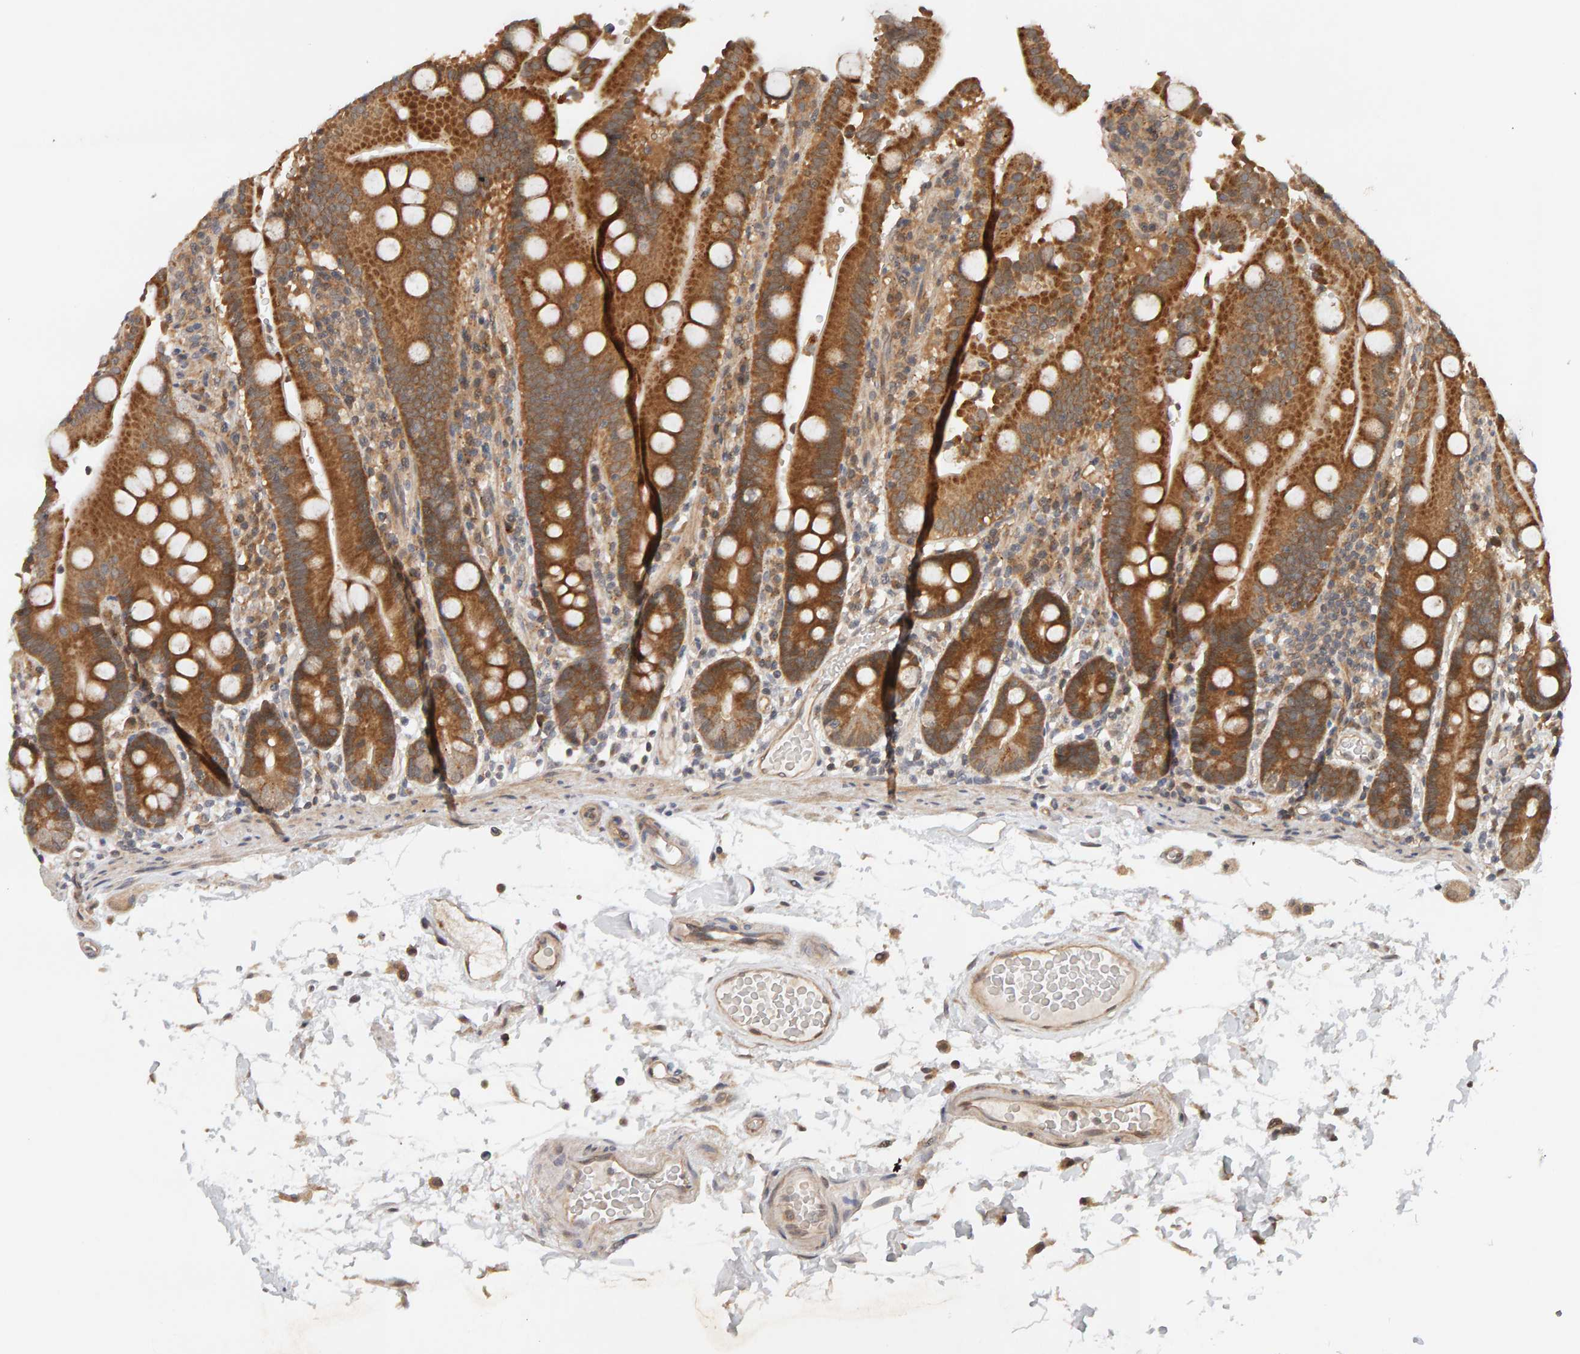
{"staining": {"intensity": "moderate", "quantity": ">75%", "location": "cytoplasmic/membranous"}, "tissue": "duodenum", "cell_type": "Glandular cells", "image_type": "normal", "snomed": [{"axis": "morphology", "description": "Normal tissue, NOS"}, {"axis": "topography", "description": "Small intestine, NOS"}], "caption": "This is an image of IHC staining of unremarkable duodenum, which shows moderate staining in the cytoplasmic/membranous of glandular cells.", "gene": "DNAJC7", "patient": {"sex": "female", "age": 71}}